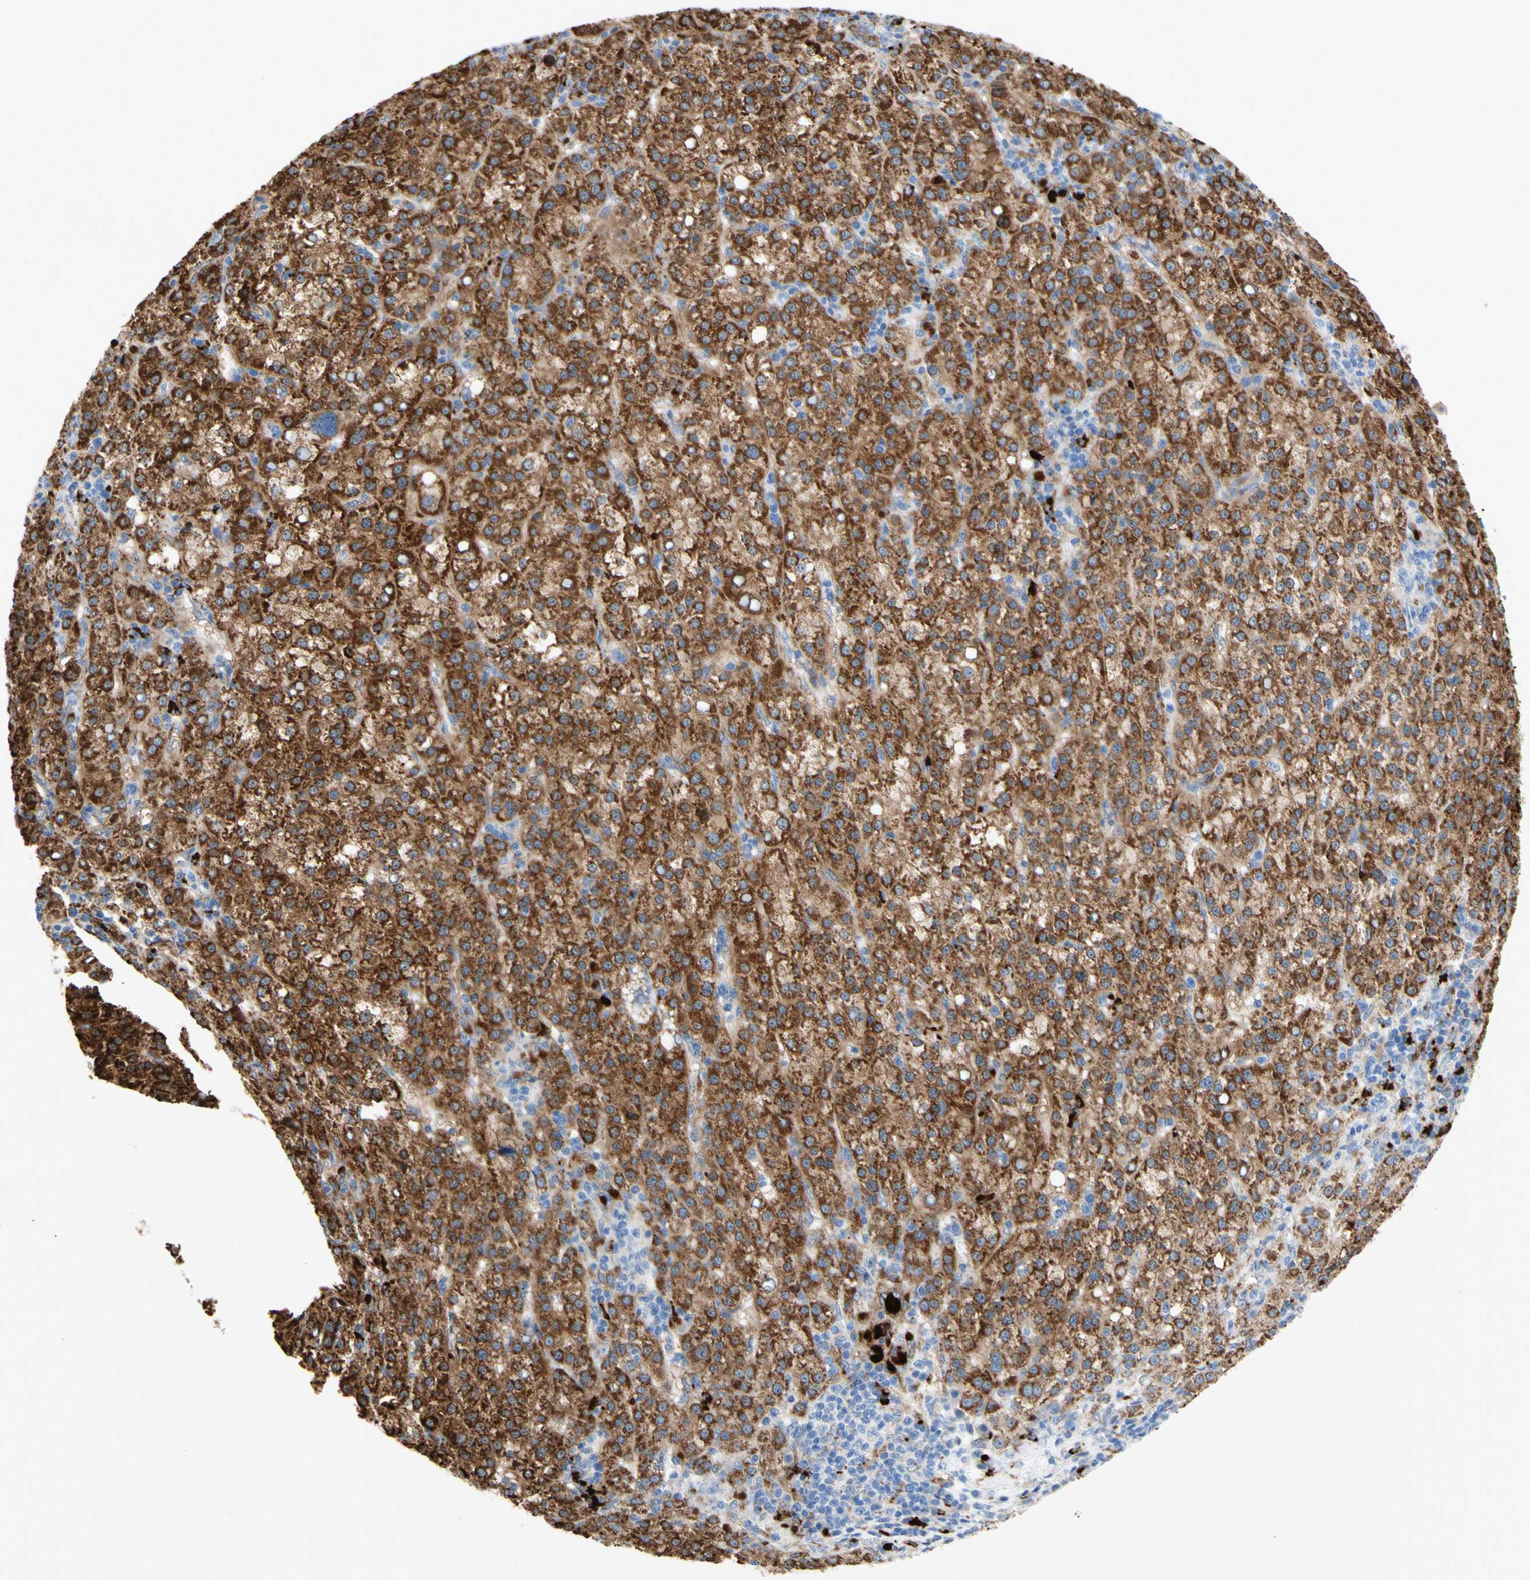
{"staining": {"intensity": "strong", "quantity": ">75%", "location": "cytoplasmic/membranous"}, "tissue": "liver cancer", "cell_type": "Tumor cells", "image_type": "cancer", "snomed": [{"axis": "morphology", "description": "Carcinoma, Hepatocellular, NOS"}, {"axis": "topography", "description": "Liver"}], "caption": "Liver cancer stained for a protein reveals strong cytoplasmic/membranous positivity in tumor cells.", "gene": "URB2", "patient": {"sex": "female", "age": 58}}